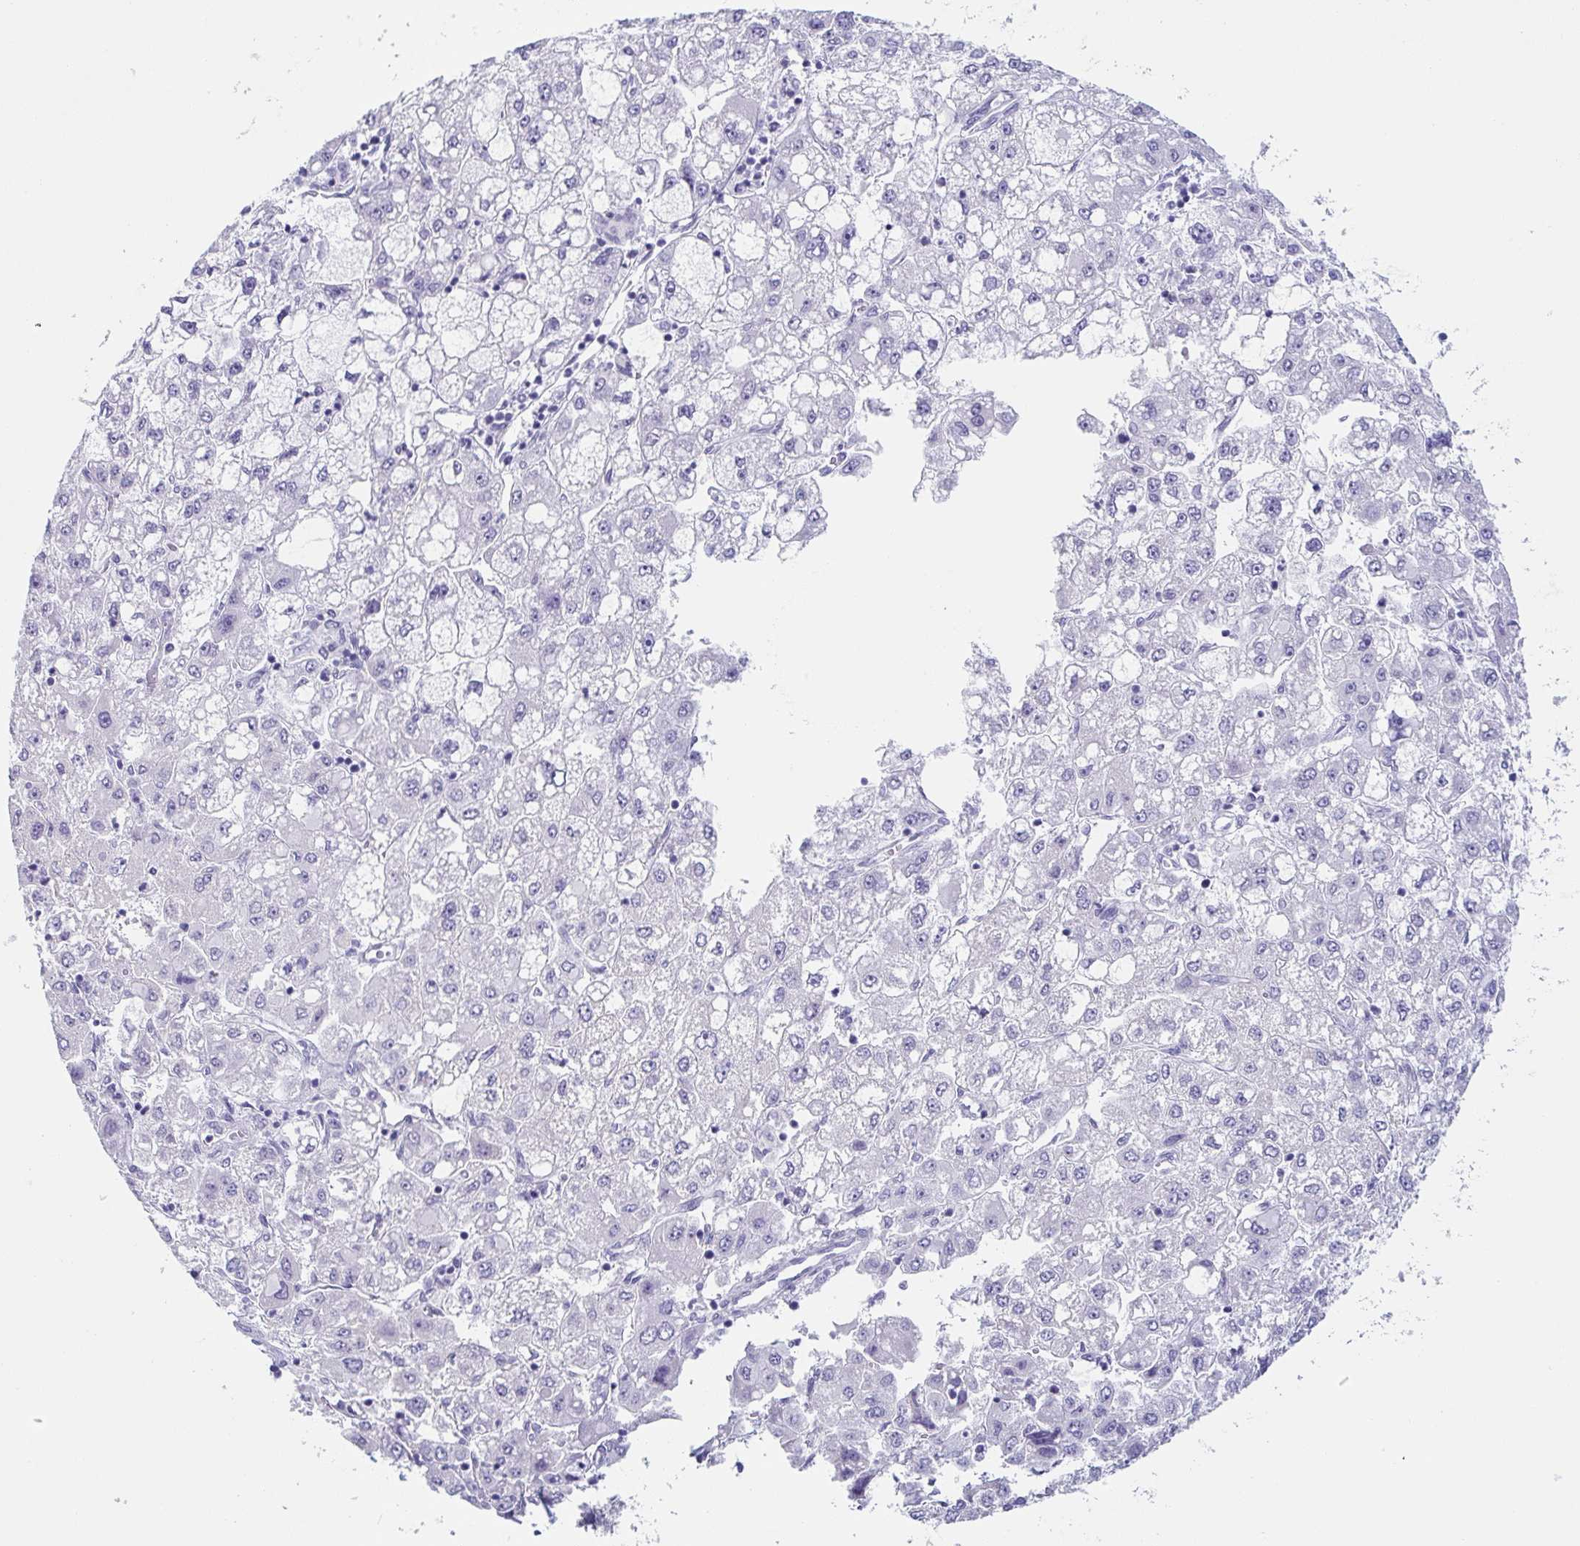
{"staining": {"intensity": "negative", "quantity": "none", "location": "none"}, "tissue": "liver cancer", "cell_type": "Tumor cells", "image_type": "cancer", "snomed": [{"axis": "morphology", "description": "Carcinoma, Hepatocellular, NOS"}, {"axis": "topography", "description": "Liver"}], "caption": "This is an IHC histopathology image of human hepatocellular carcinoma (liver). There is no positivity in tumor cells.", "gene": "PRR27", "patient": {"sex": "male", "age": 40}}